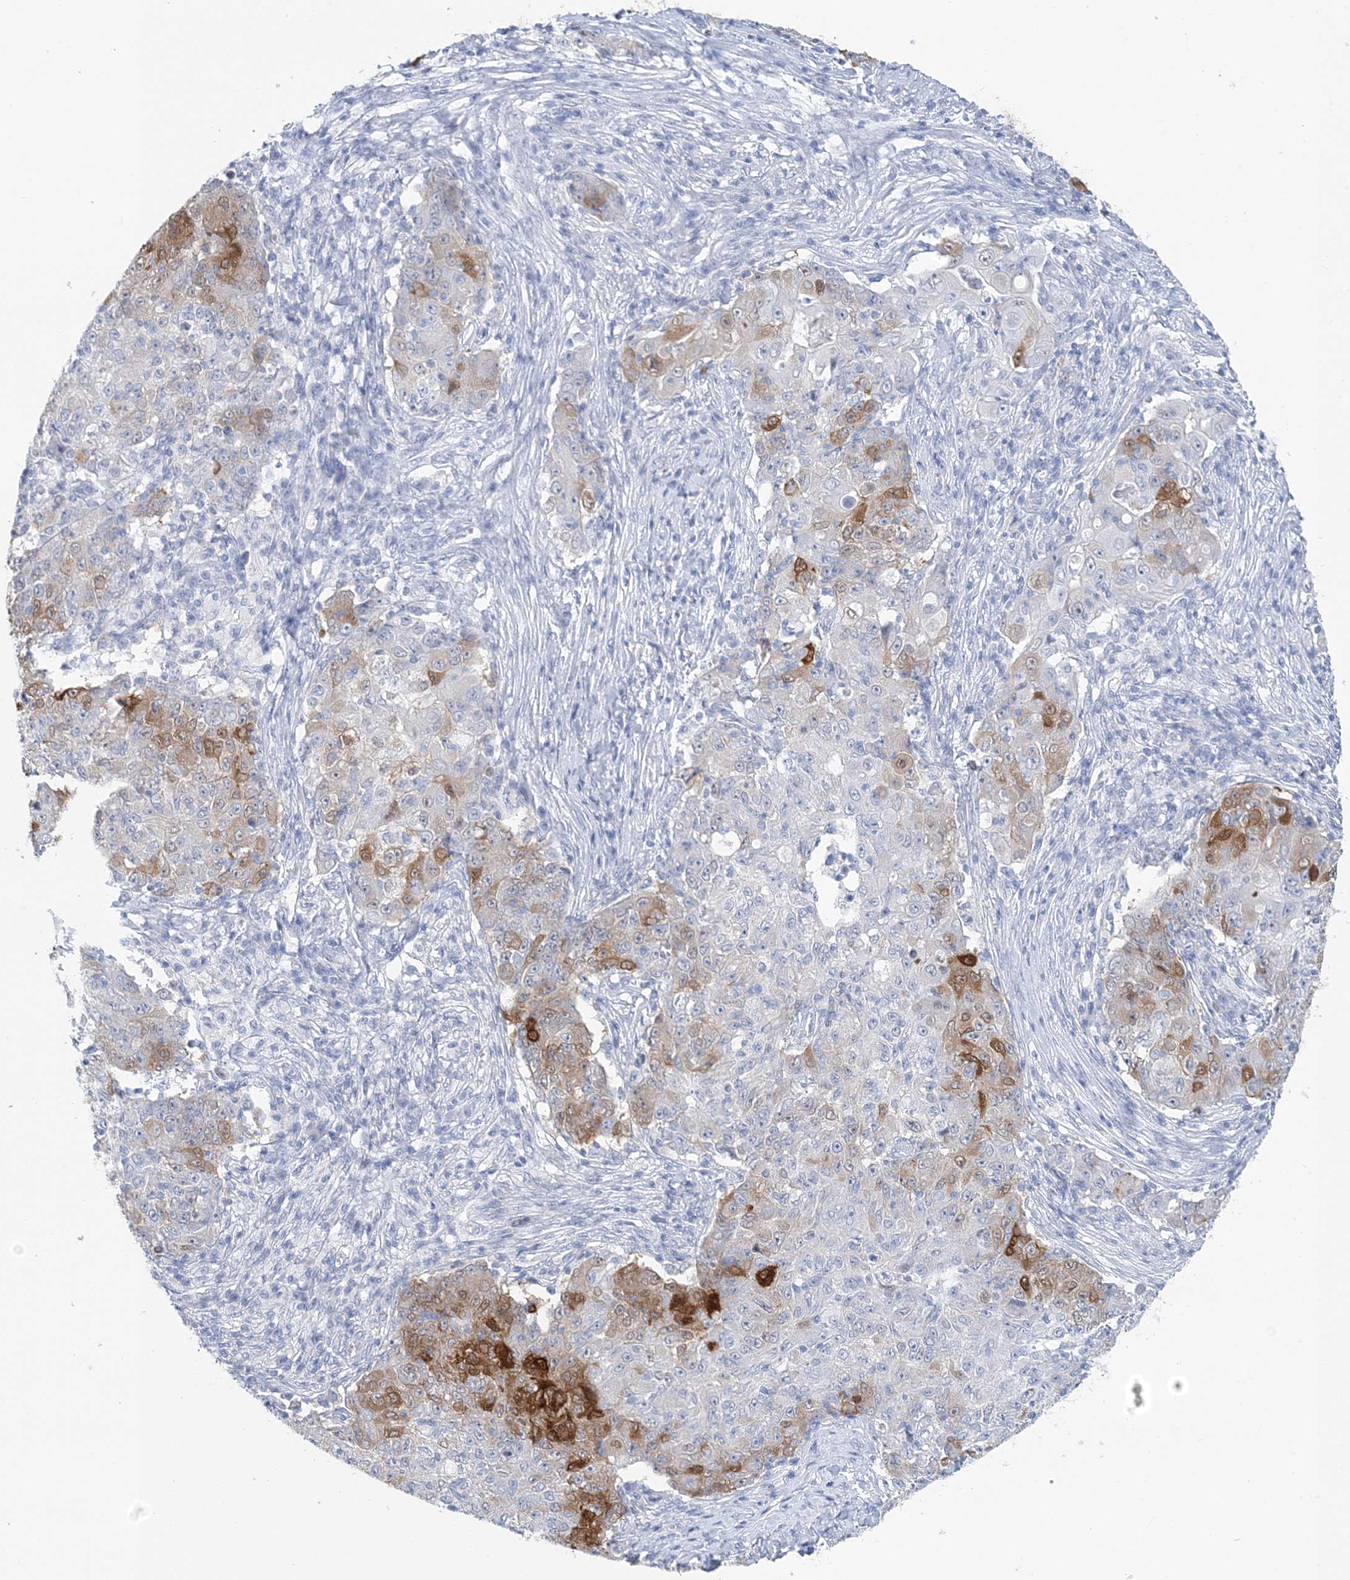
{"staining": {"intensity": "strong", "quantity": "<25%", "location": "cytoplasmic/membranous"}, "tissue": "ovarian cancer", "cell_type": "Tumor cells", "image_type": "cancer", "snomed": [{"axis": "morphology", "description": "Carcinoma, endometroid"}, {"axis": "topography", "description": "Ovary"}], "caption": "Protein expression analysis of human endometroid carcinoma (ovarian) reveals strong cytoplasmic/membranous positivity in approximately <25% of tumor cells.", "gene": "HMGCS1", "patient": {"sex": "female", "age": 42}}